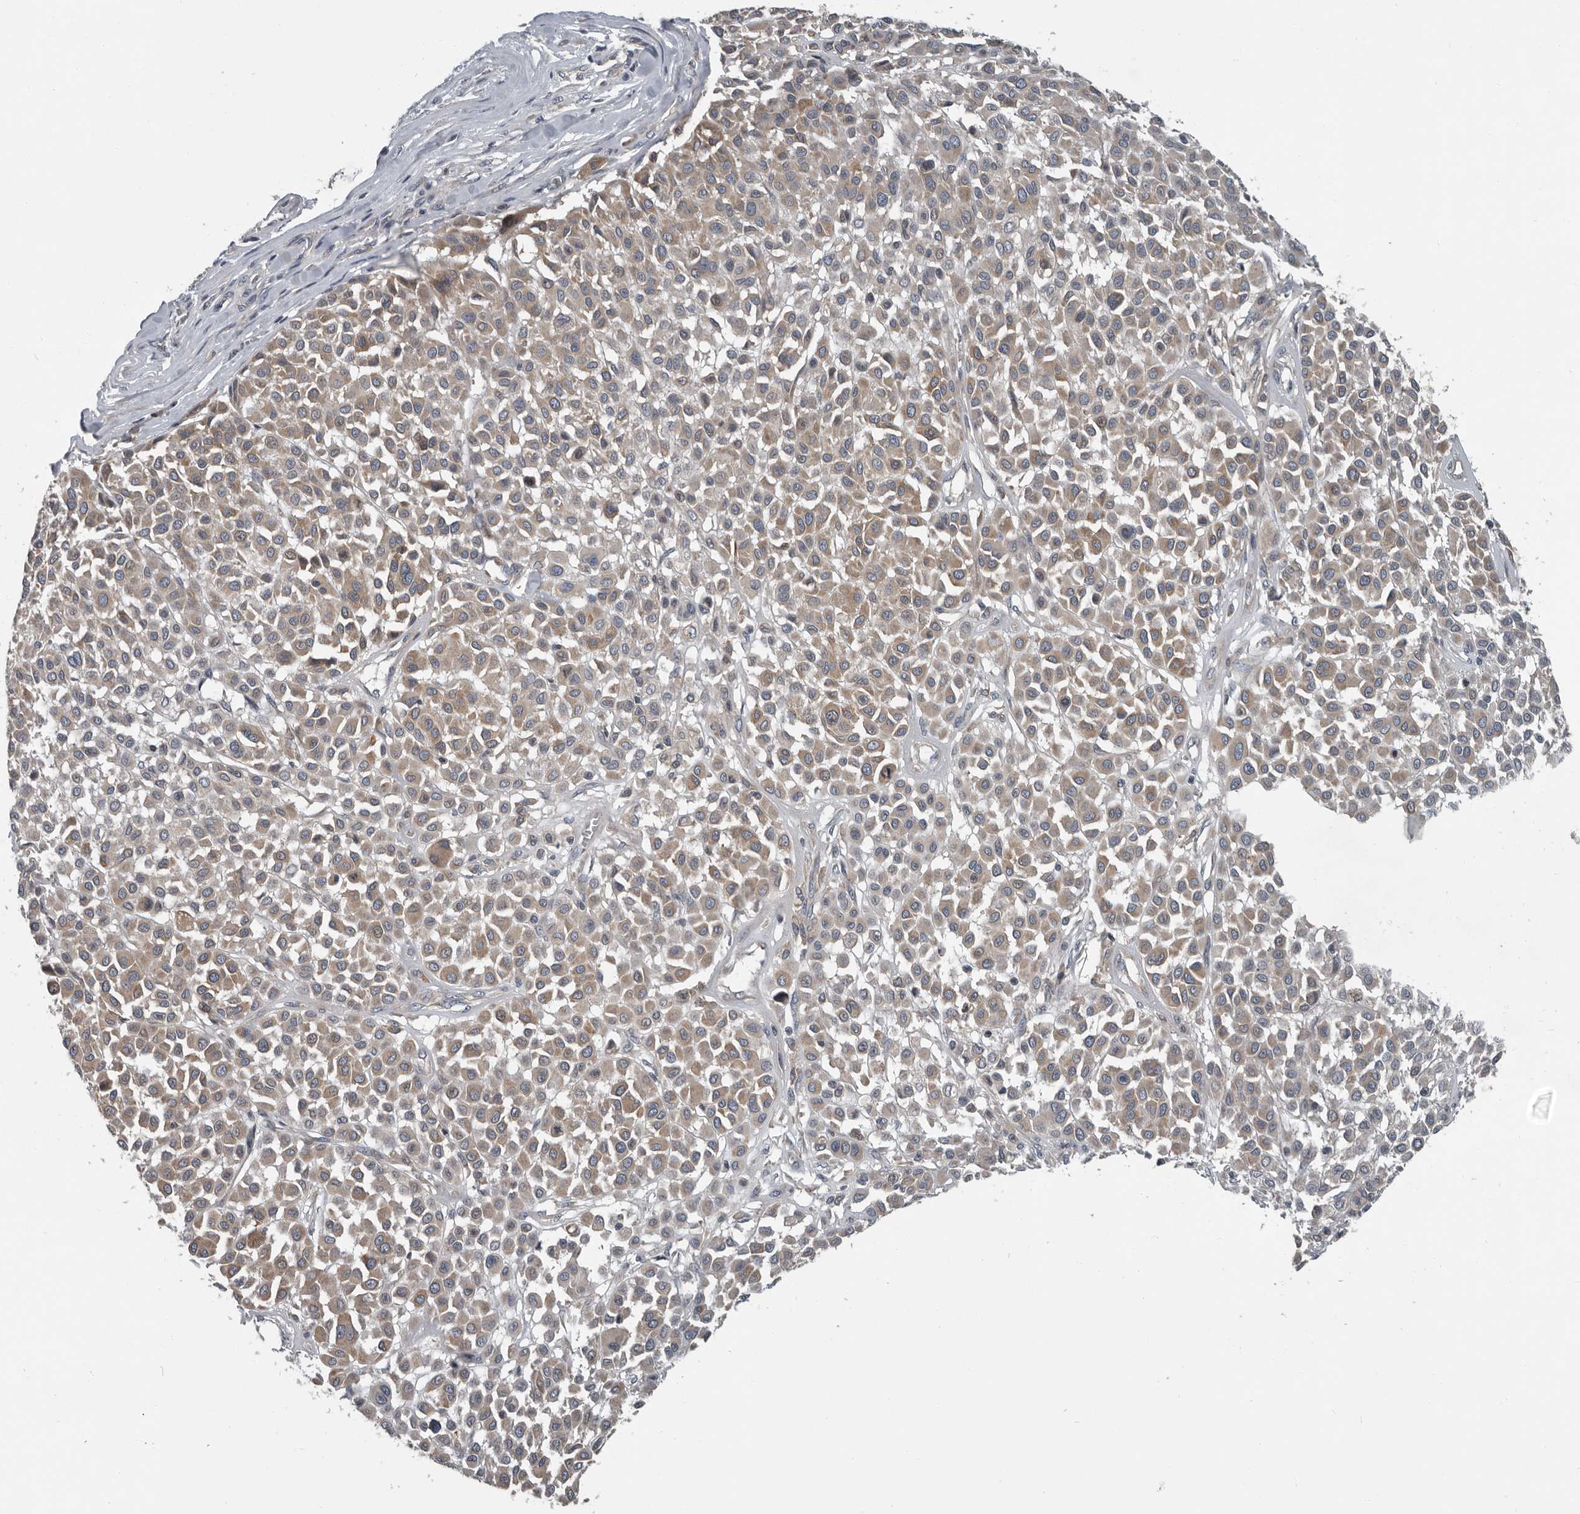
{"staining": {"intensity": "weak", "quantity": ">75%", "location": "cytoplasmic/membranous"}, "tissue": "melanoma", "cell_type": "Tumor cells", "image_type": "cancer", "snomed": [{"axis": "morphology", "description": "Malignant melanoma, Metastatic site"}, {"axis": "topography", "description": "Soft tissue"}], "caption": "Malignant melanoma (metastatic site) stained with DAB immunohistochemistry shows low levels of weak cytoplasmic/membranous staining in about >75% of tumor cells.", "gene": "TMEM199", "patient": {"sex": "male", "age": 41}}